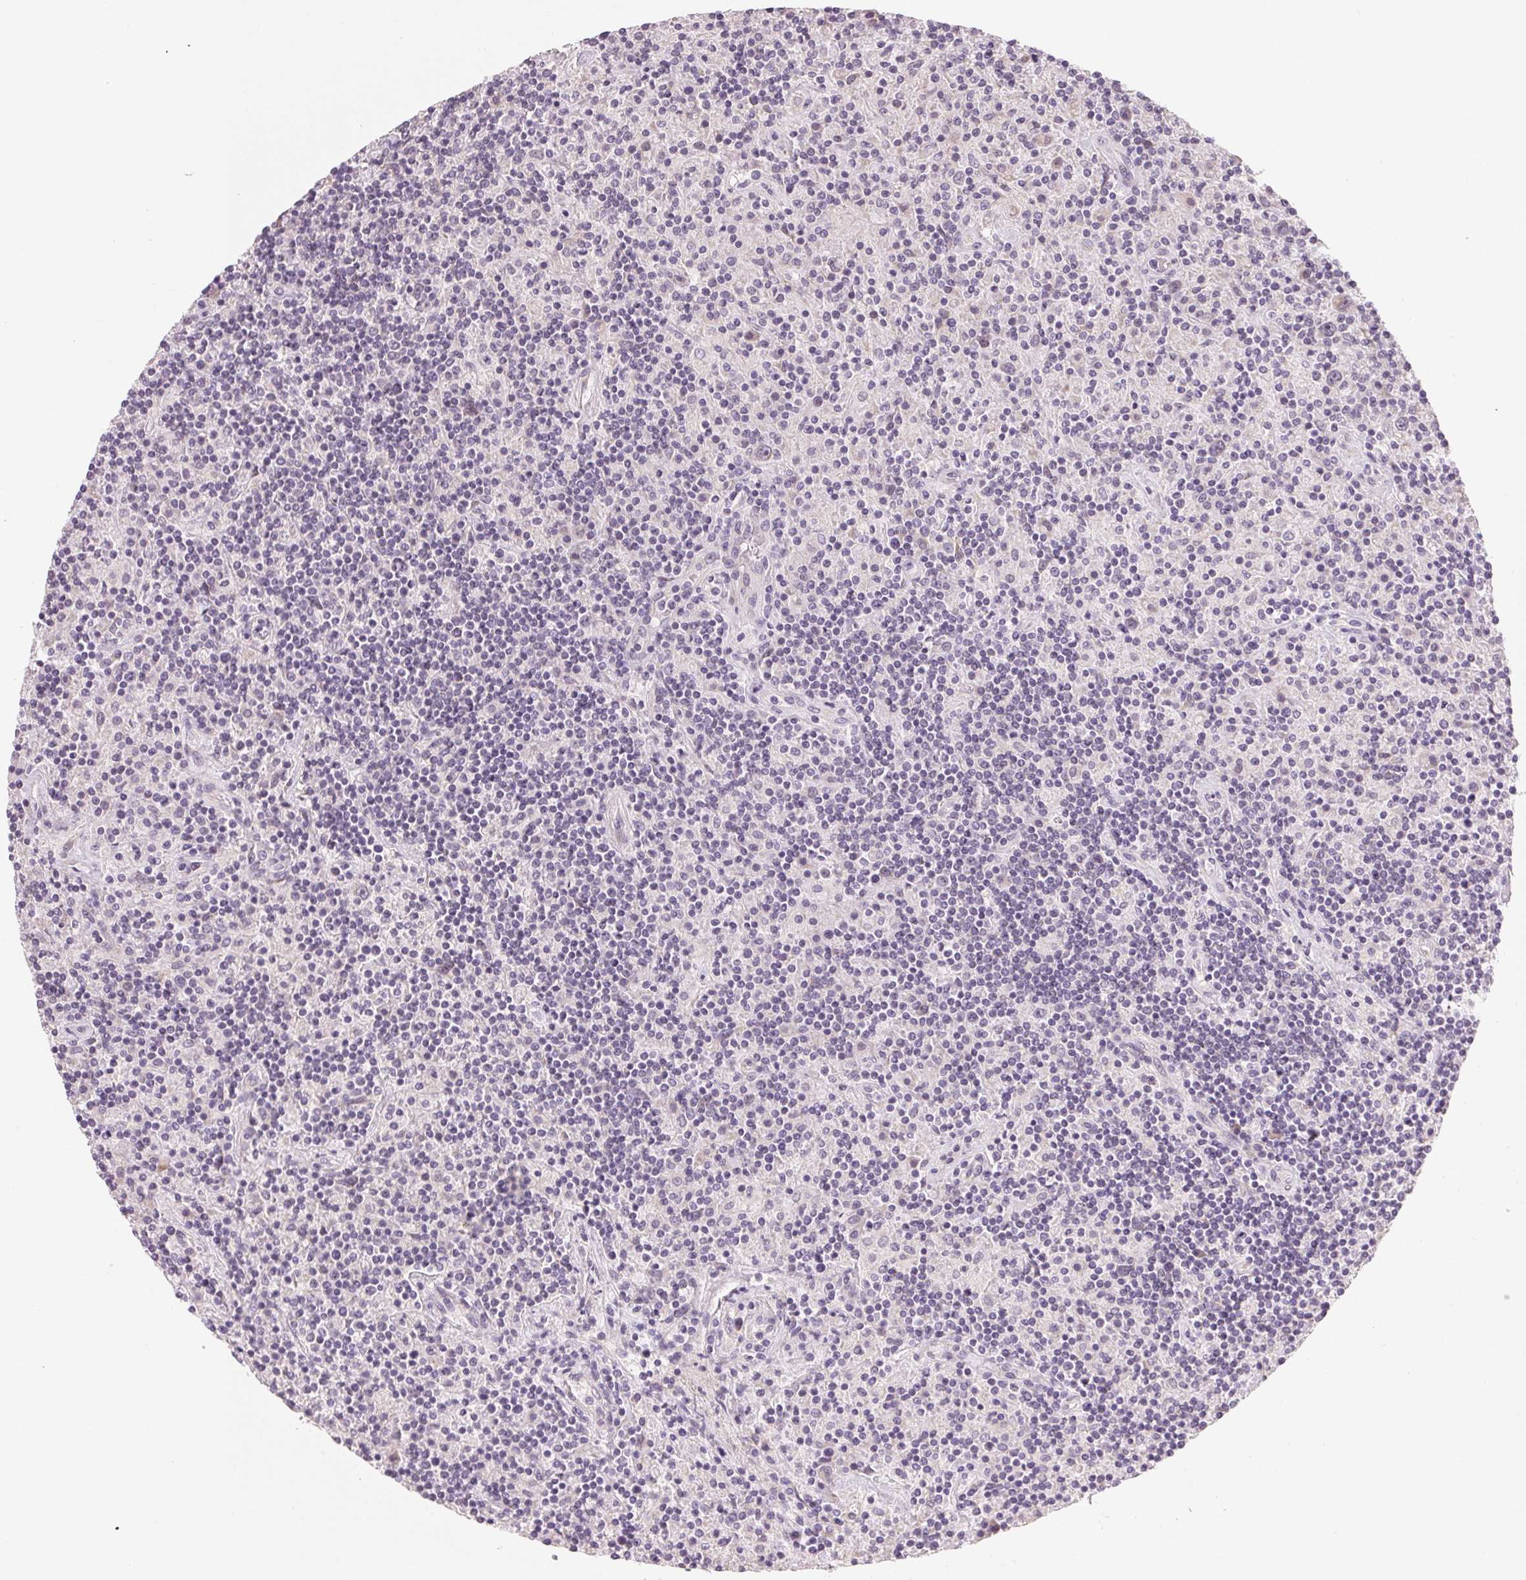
{"staining": {"intensity": "negative", "quantity": "none", "location": "none"}, "tissue": "lymphoma", "cell_type": "Tumor cells", "image_type": "cancer", "snomed": [{"axis": "morphology", "description": "Hodgkin's disease, NOS"}, {"axis": "topography", "description": "Lymph node"}], "caption": "DAB (3,3'-diaminobenzidine) immunohistochemical staining of human lymphoma displays no significant staining in tumor cells. (DAB (3,3'-diaminobenzidine) immunohistochemistry with hematoxylin counter stain).", "gene": "MYBL1", "patient": {"sex": "male", "age": 70}}